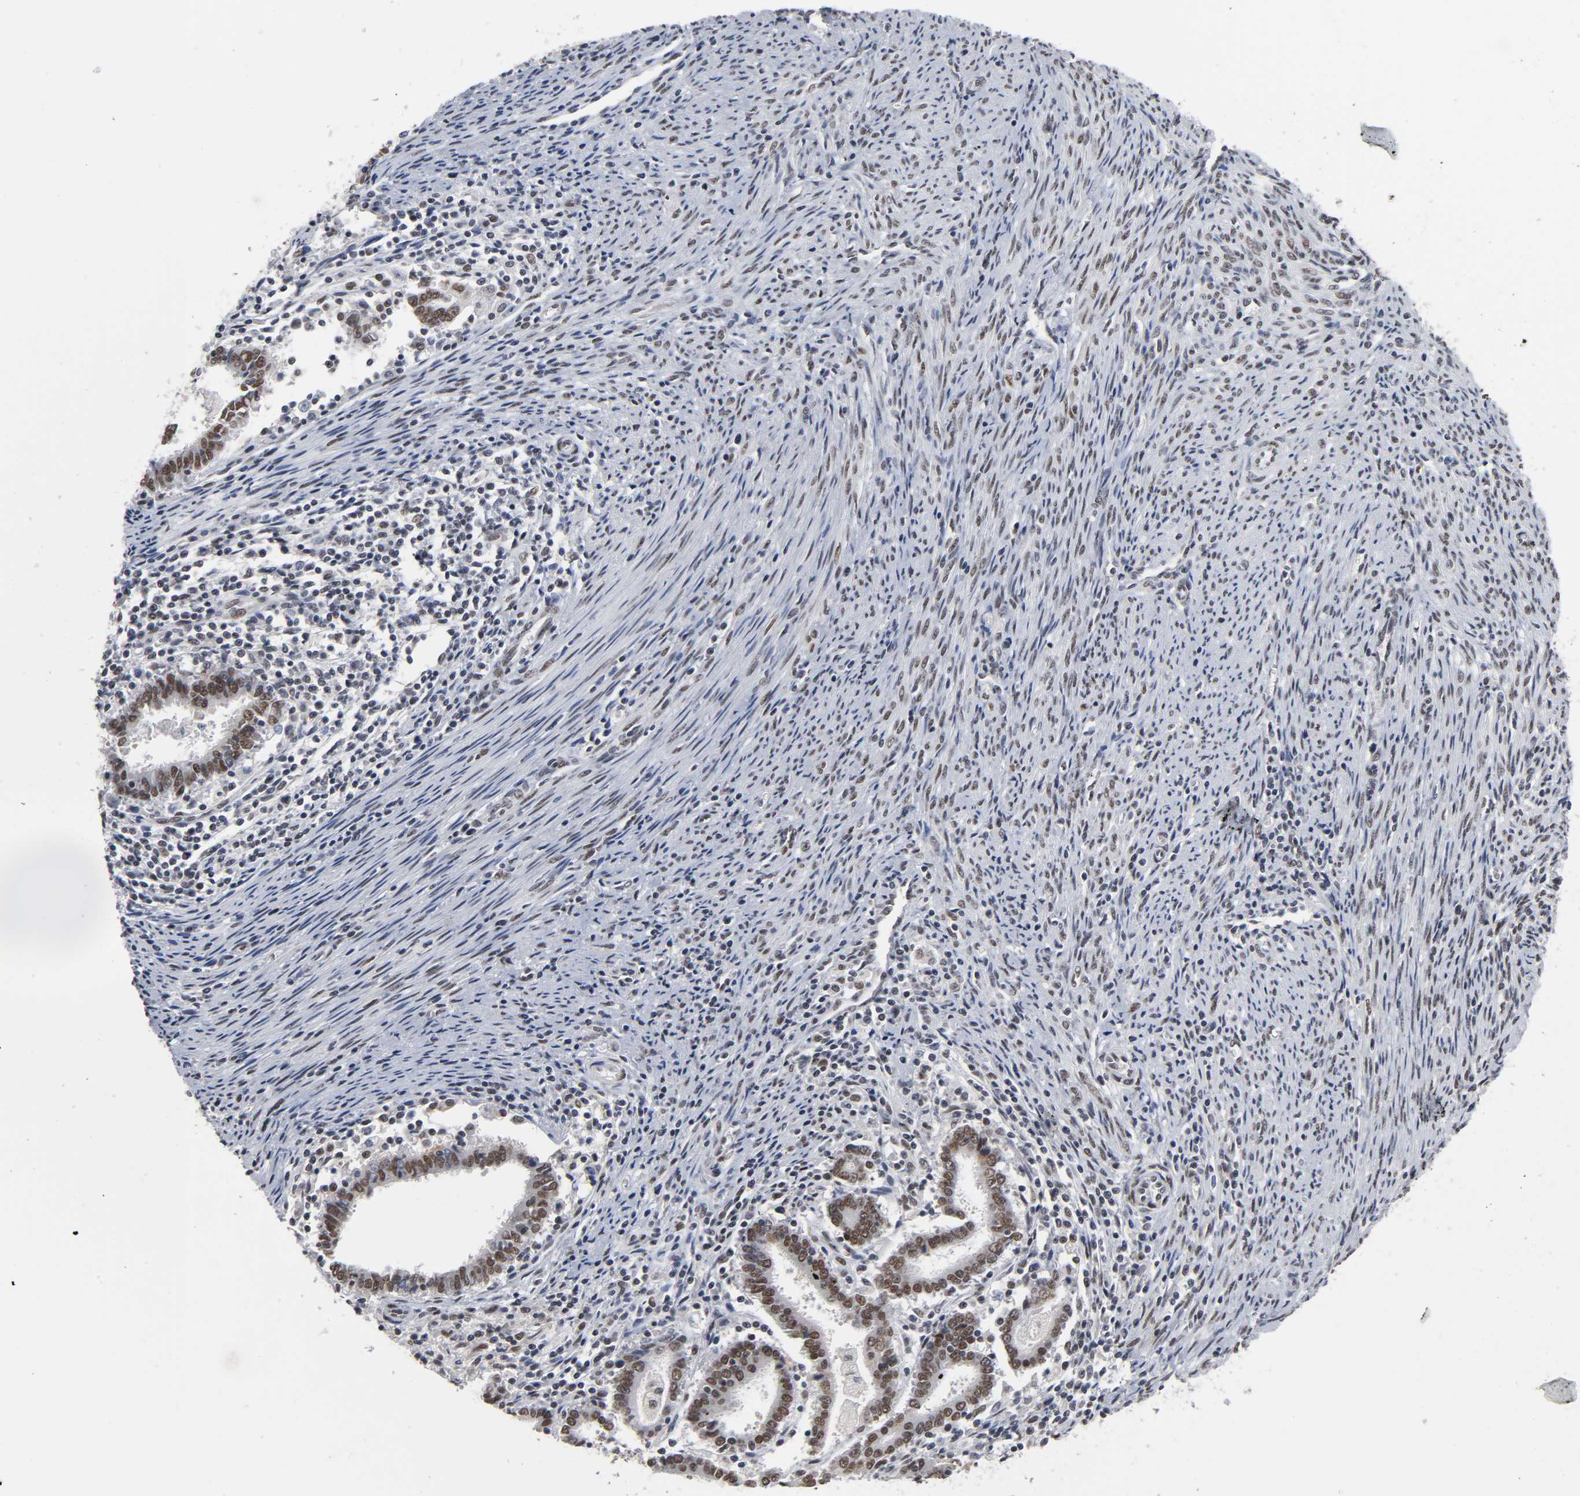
{"staining": {"intensity": "strong", "quantity": ">75%", "location": "nuclear"}, "tissue": "endometrial cancer", "cell_type": "Tumor cells", "image_type": "cancer", "snomed": [{"axis": "morphology", "description": "Adenocarcinoma, NOS"}, {"axis": "topography", "description": "Uterus"}], "caption": "Human endometrial cancer stained for a protein (brown) demonstrates strong nuclear positive positivity in about >75% of tumor cells.", "gene": "TRIM33", "patient": {"sex": "female", "age": 83}}